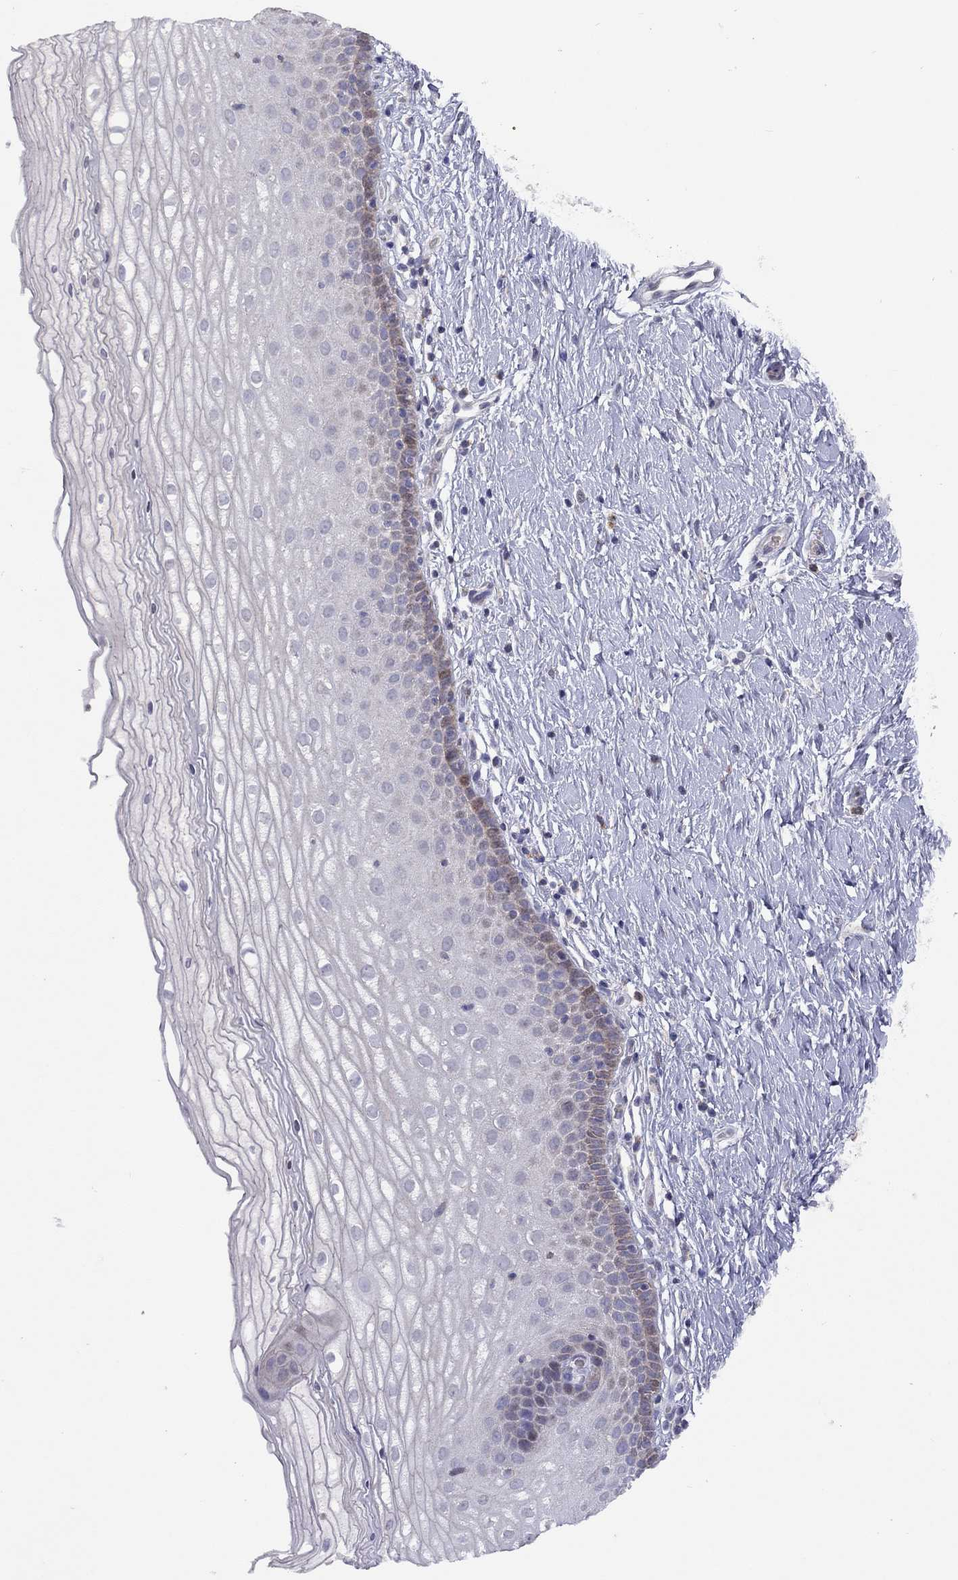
{"staining": {"intensity": "moderate", "quantity": "<25%", "location": "nuclear"}, "tissue": "cervix", "cell_type": "Squamous epithelial cells", "image_type": "normal", "snomed": [{"axis": "morphology", "description": "Normal tissue, NOS"}, {"axis": "topography", "description": "Cervix"}], "caption": "Human cervix stained with a brown dye shows moderate nuclear positive expression in approximately <25% of squamous epithelial cells.", "gene": "SYTL2", "patient": {"sex": "female", "age": 37}}